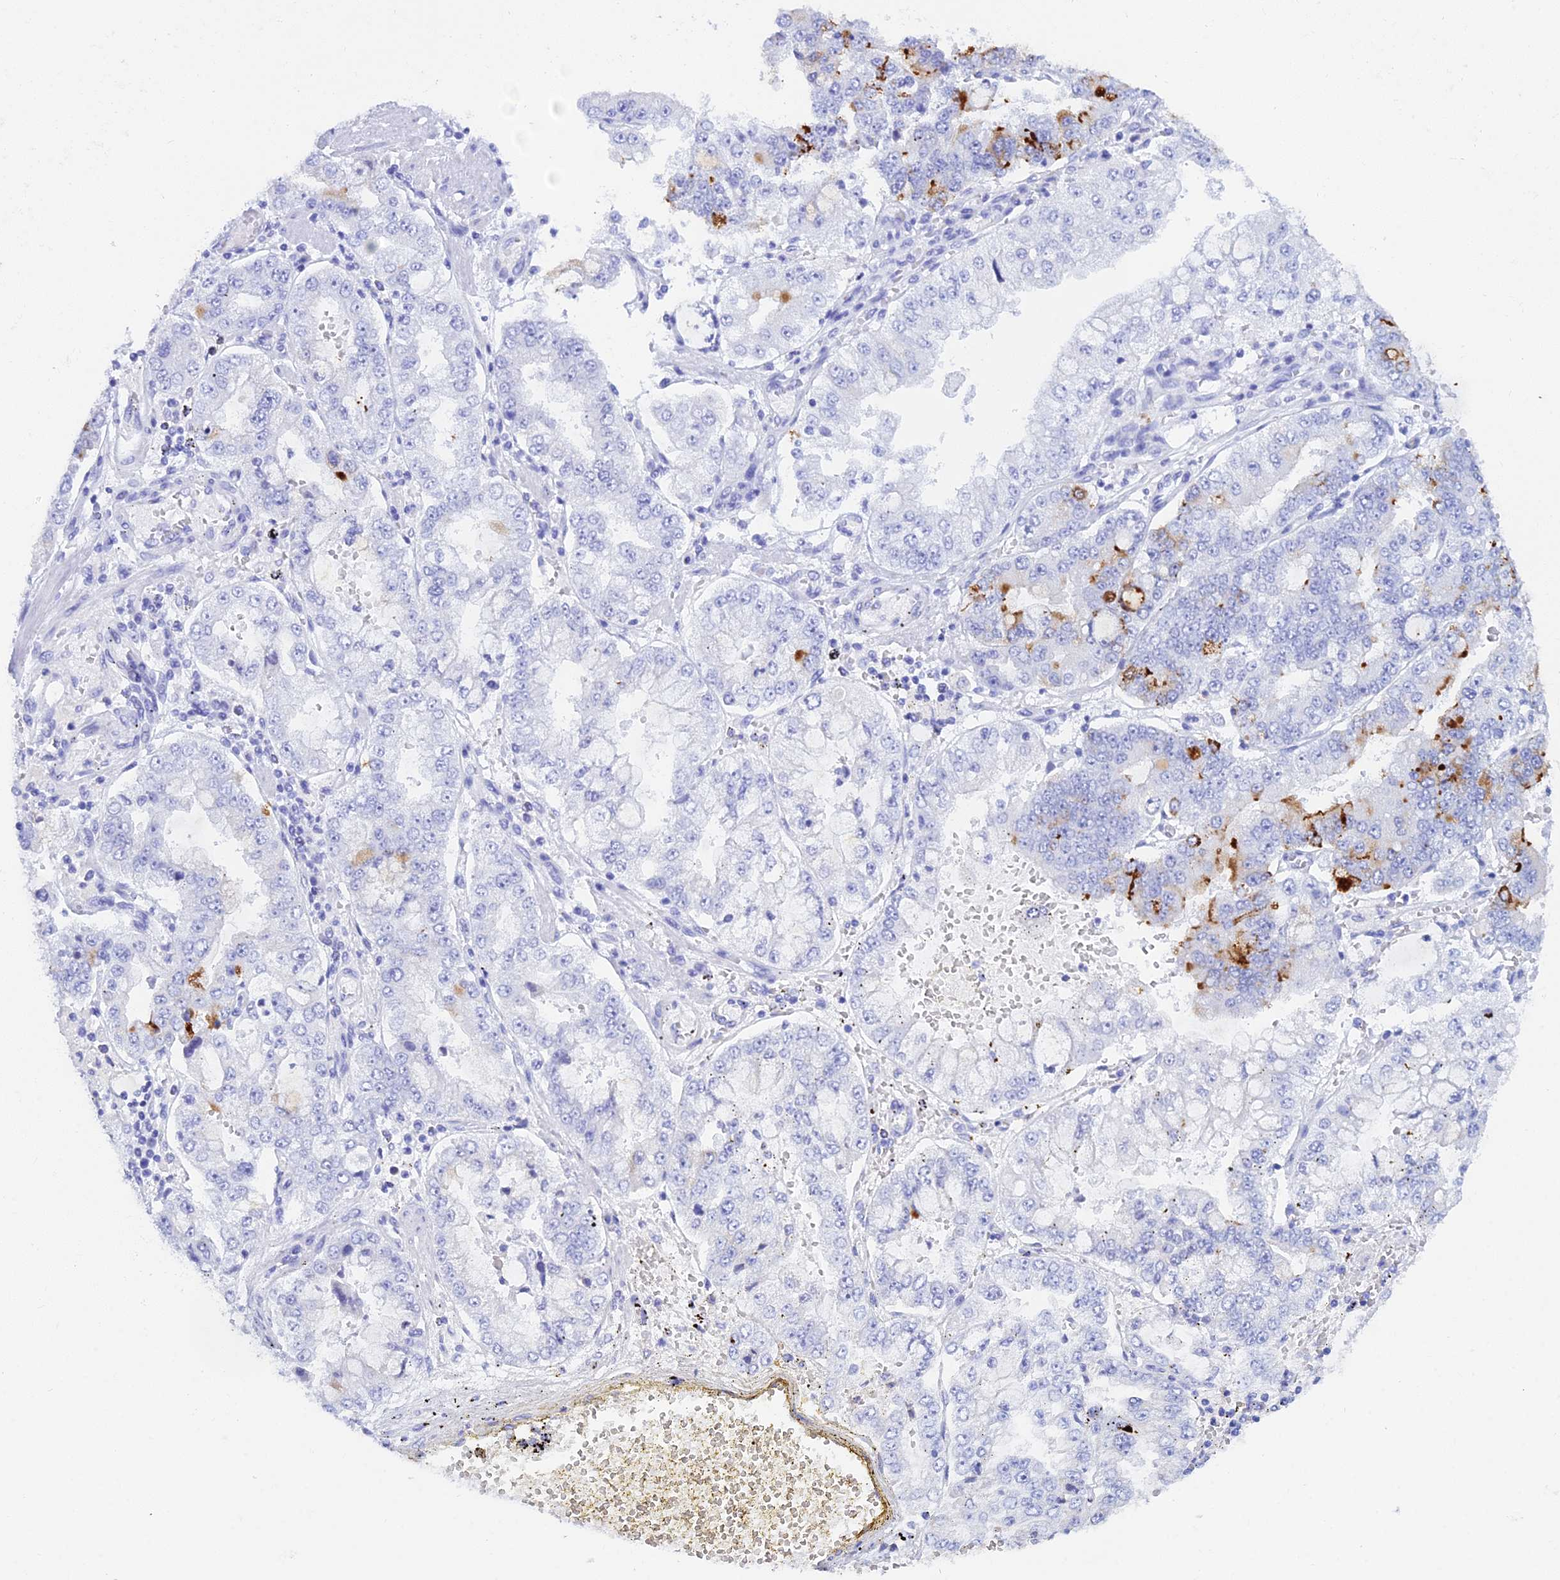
{"staining": {"intensity": "strong", "quantity": "<25%", "location": "cytoplasmic/membranous"}, "tissue": "stomach cancer", "cell_type": "Tumor cells", "image_type": "cancer", "snomed": [{"axis": "morphology", "description": "Adenocarcinoma, NOS"}, {"axis": "topography", "description": "Stomach"}], "caption": "High-power microscopy captured an immunohistochemistry micrograph of stomach cancer, revealing strong cytoplasmic/membranous expression in approximately <25% of tumor cells. (Brightfield microscopy of DAB IHC at high magnification).", "gene": "REG1A", "patient": {"sex": "male", "age": 76}}